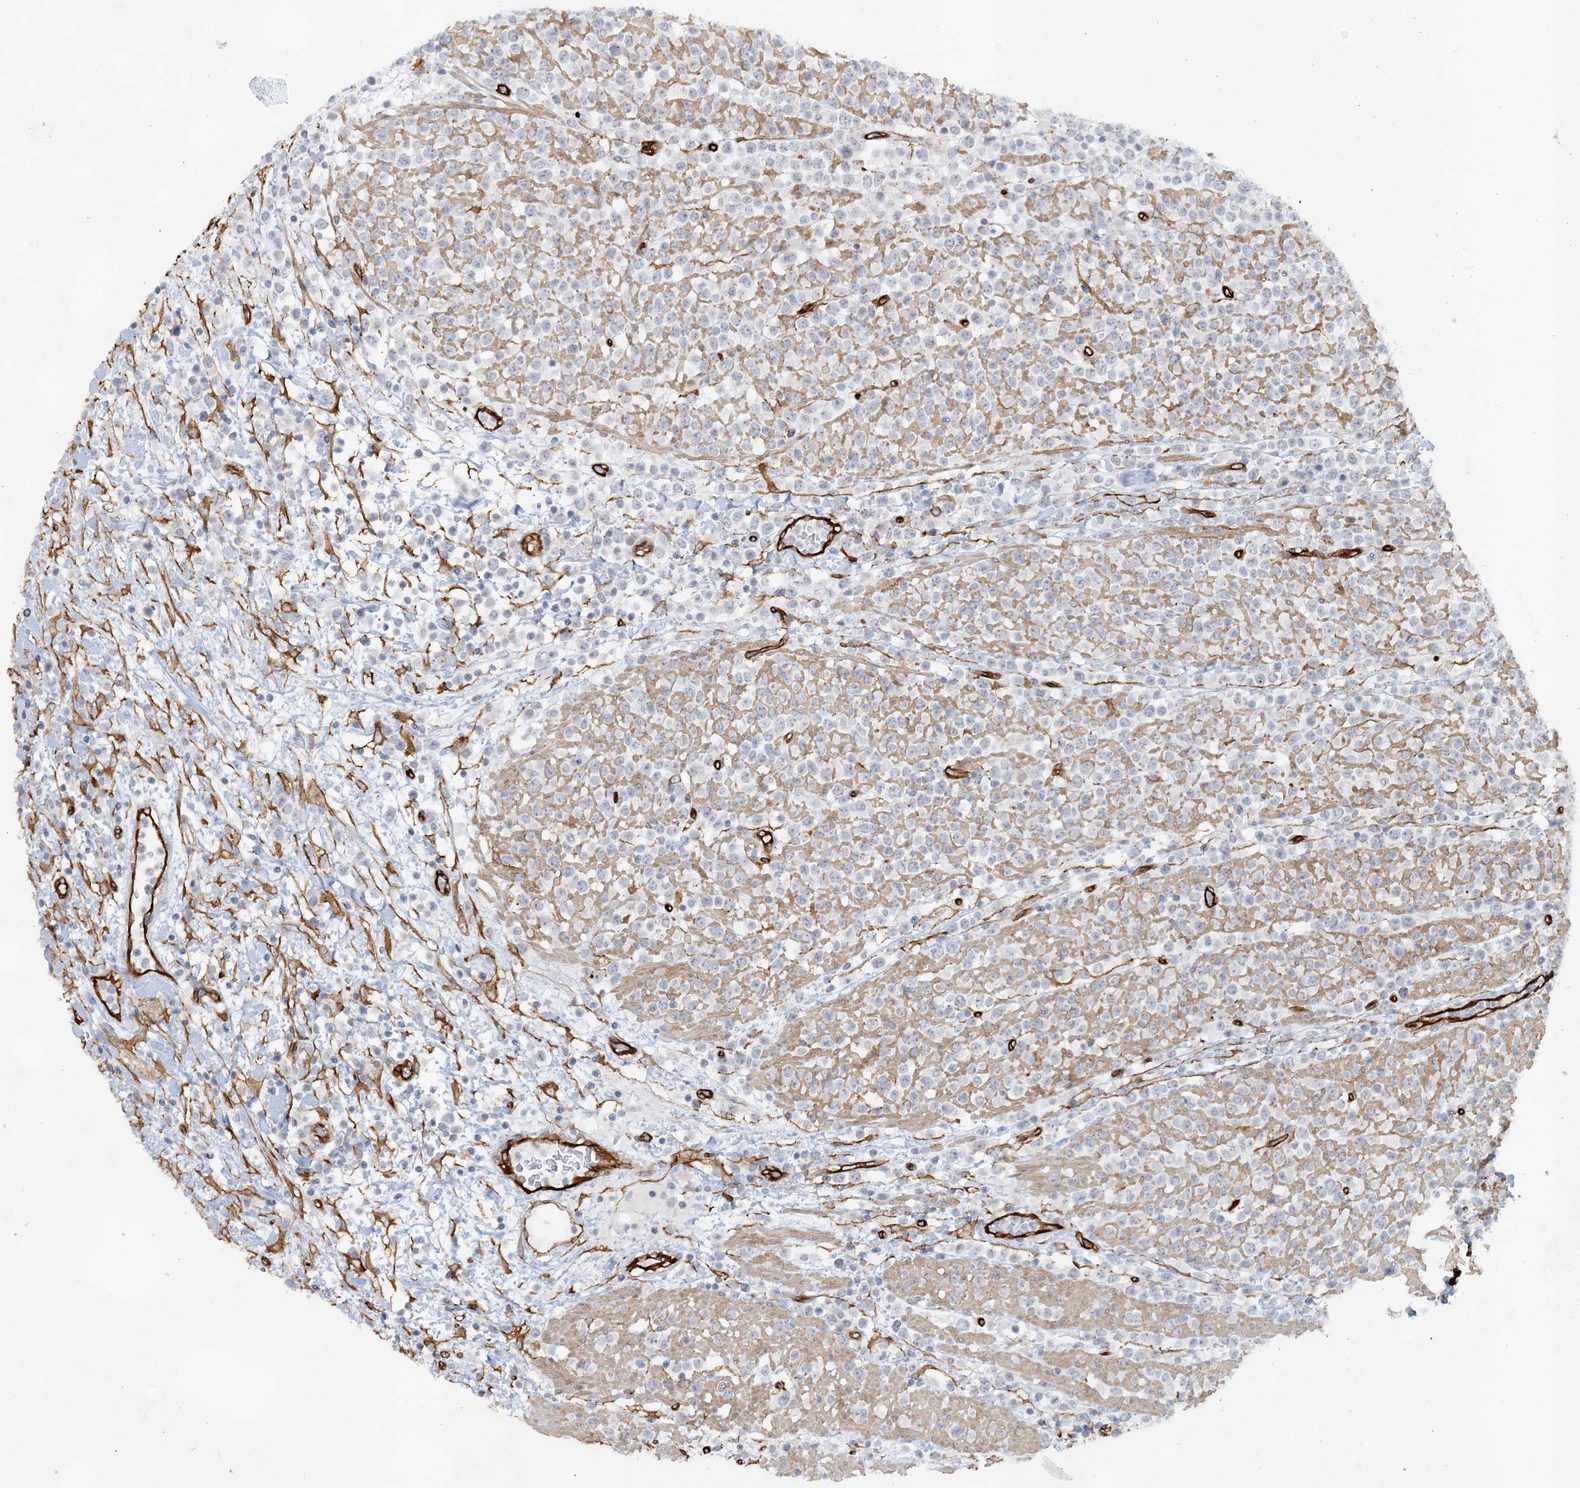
{"staining": {"intensity": "negative", "quantity": "none", "location": "none"}, "tissue": "lymphoma", "cell_type": "Tumor cells", "image_type": "cancer", "snomed": [{"axis": "morphology", "description": "Malignant lymphoma, non-Hodgkin's type, High grade"}, {"axis": "topography", "description": "Colon"}], "caption": "This is an immunohistochemistry image of lymphoma. There is no positivity in tumor cells.", "gene": "RAI14", "patient": {"sex": "female", "age": 53}}